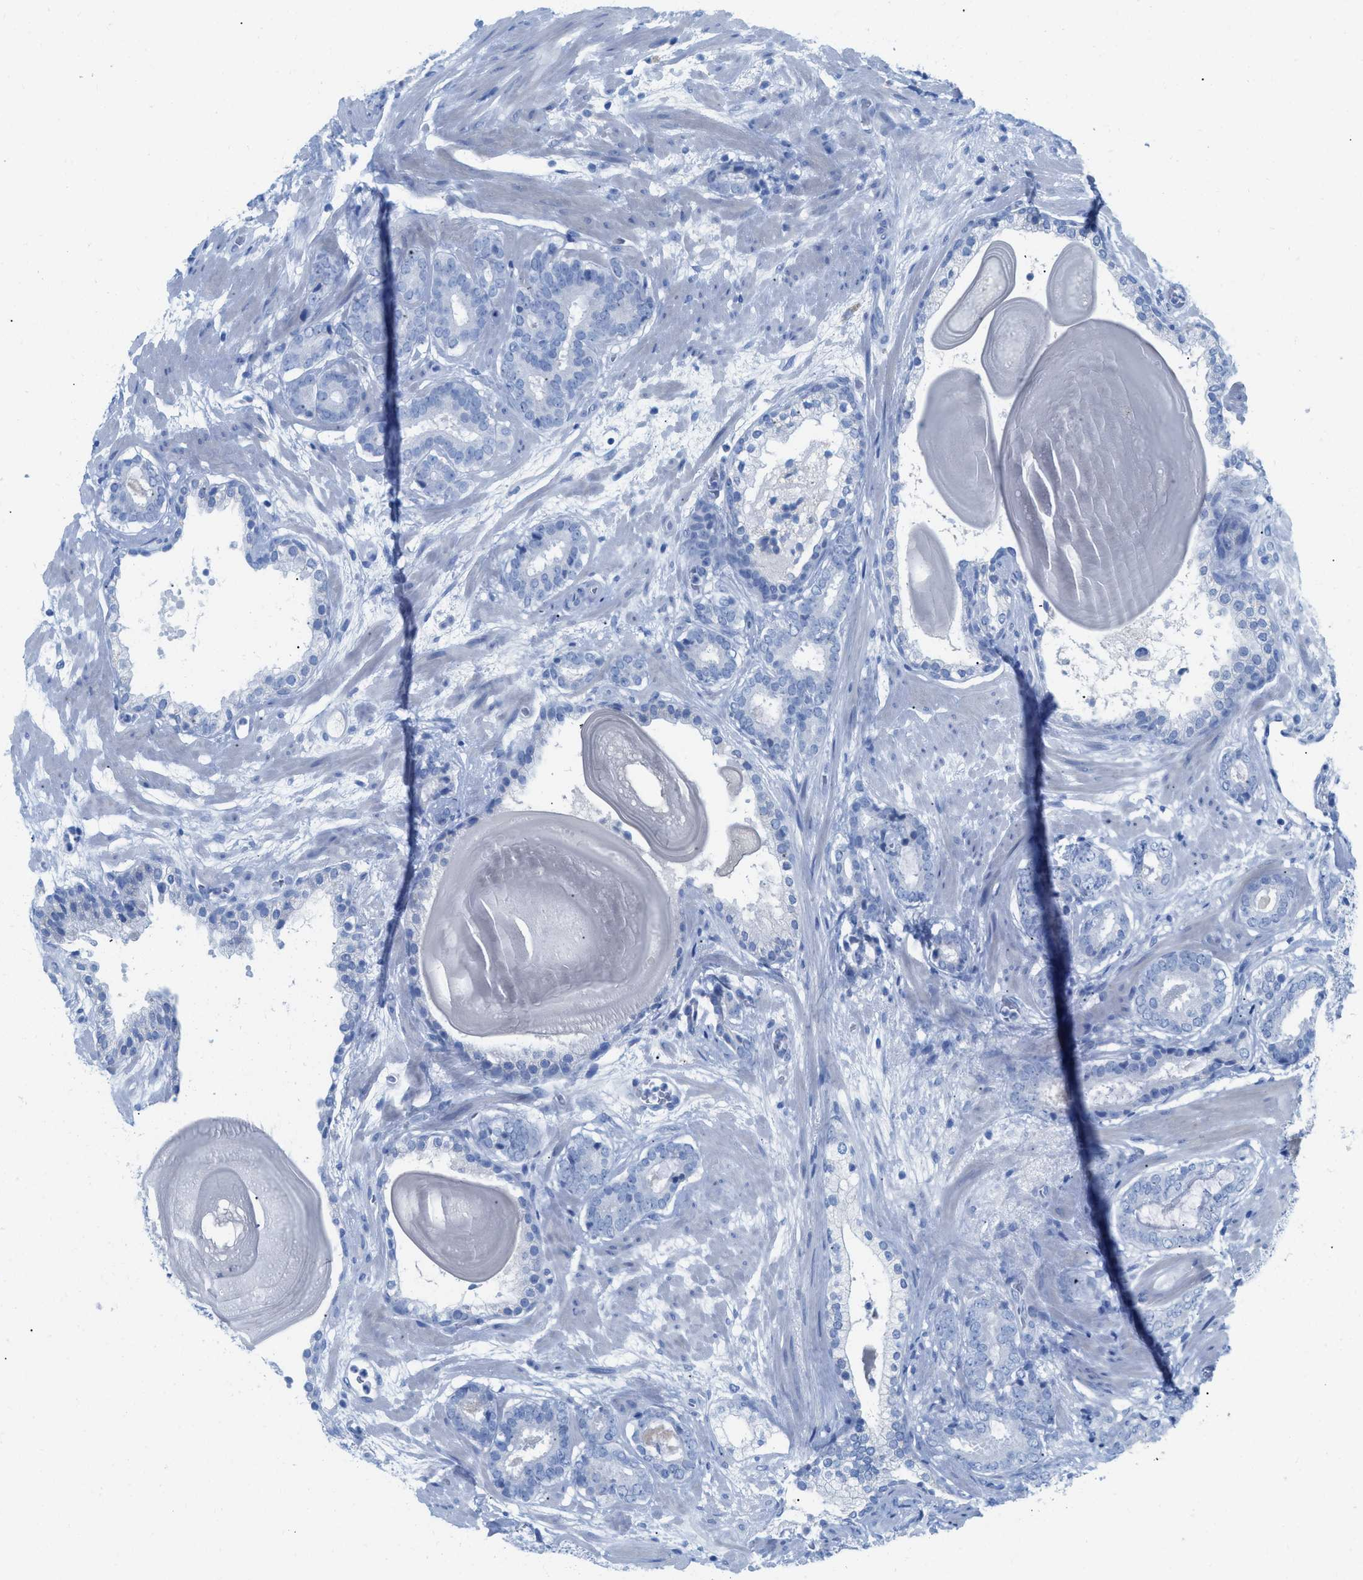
{"staining": {"intensity": "negative", "quantity": "none", "location": "none"}, "tissue": "prostate cancer", "cell_type": "Tumor cells", "image_type": "cancer", "snomed": [{"axis": "morphology", "description": "Adenocarcinoma, Low grade"}, {"axis": "topography", "description": "Prostate"}], "caption": "Immunohistochemistry (IHC) micrograph of low-grade adenocarcinoma (prostate) stained for a protein (brown), which exhibits no expression in tumor cells.", "gene": "TCL1A", "patient": {"sex": "male", "age": 69}}